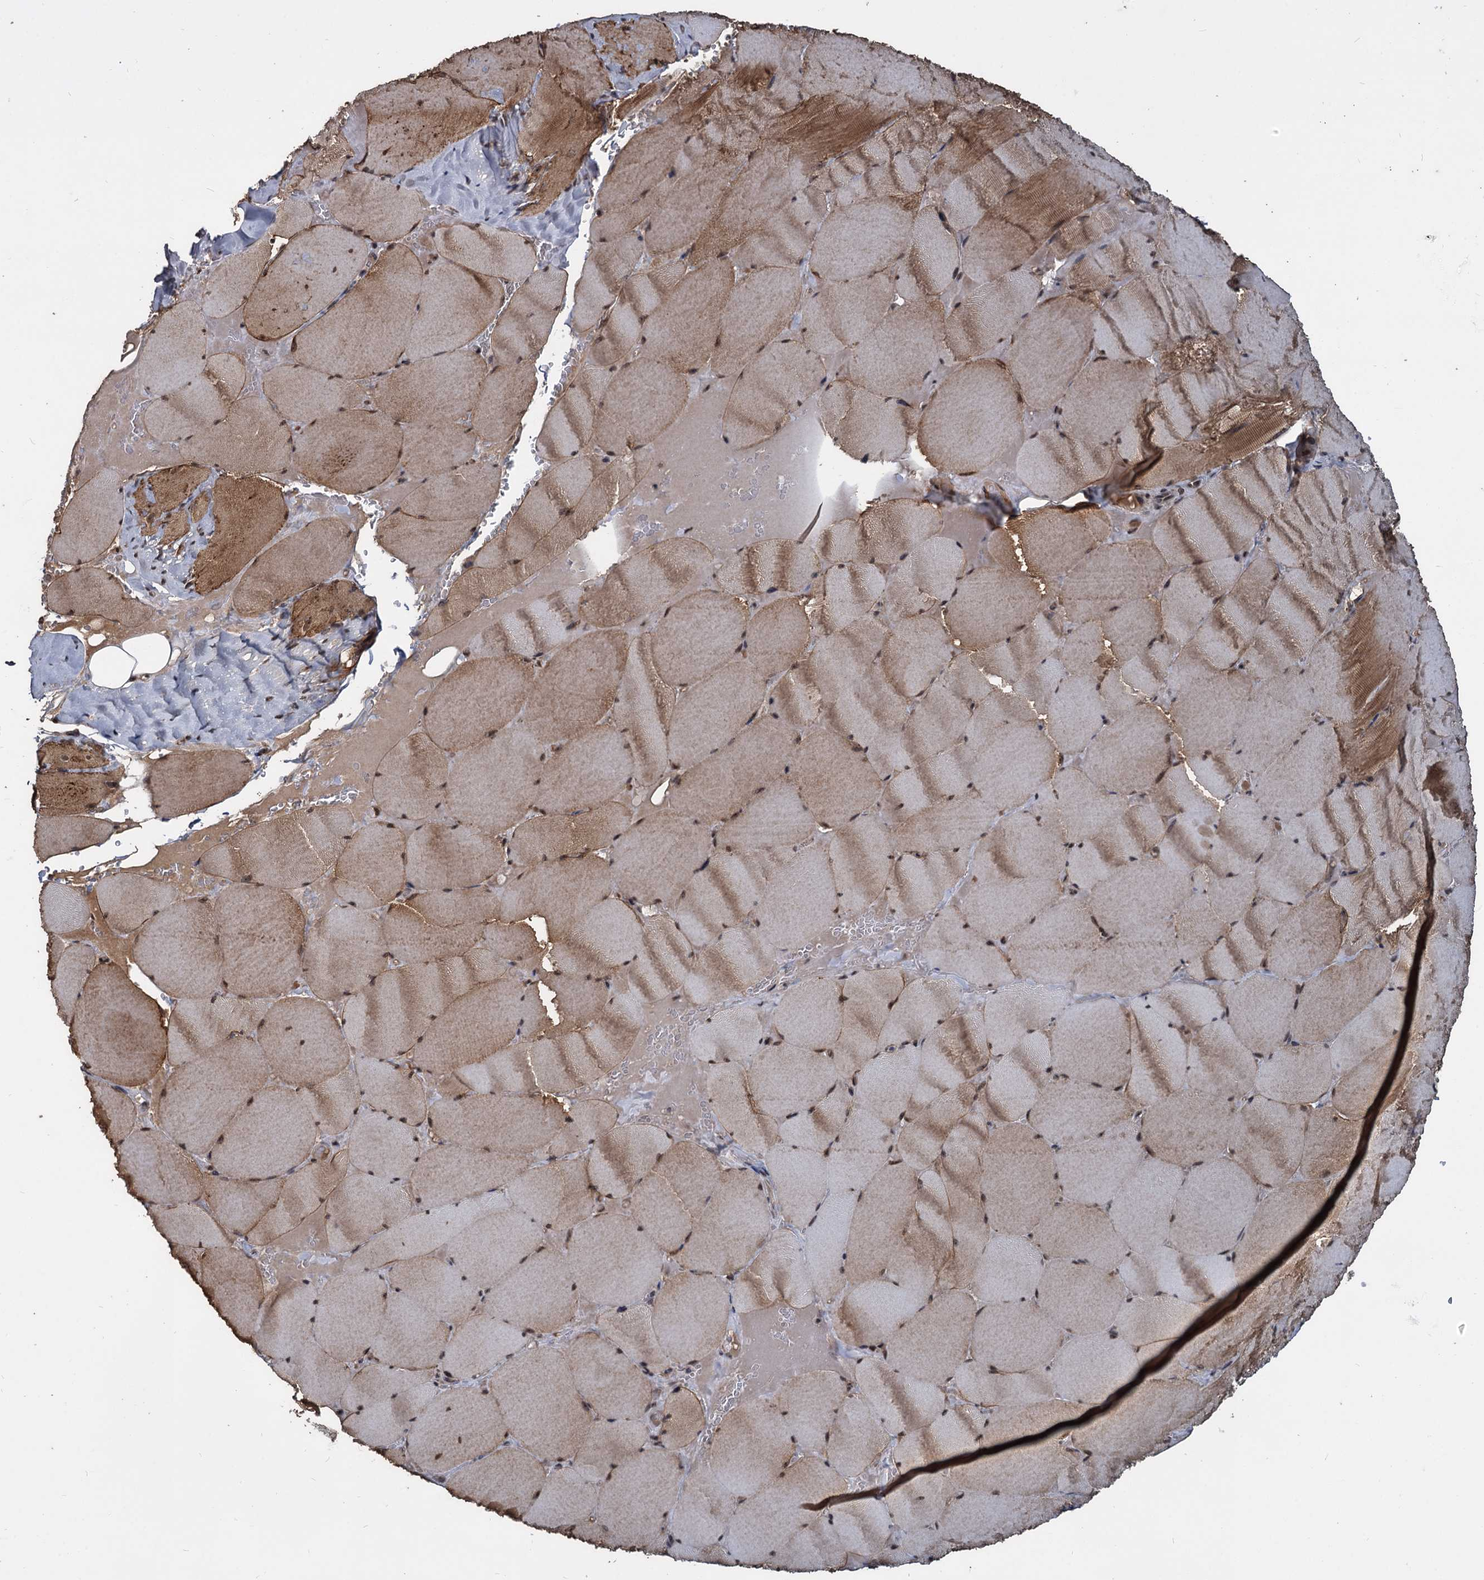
{"staining": {"intensity": "moderate", "quantity": ">75%", "location": "cytoplasmic/membranous,nuclear"}, "tissue": "skeletal muscle", "cell_type": "Myocytes", "image_type": "normal", "snomed": [{"axis": "morphology", "description": "Normal tissue, NOS"}, {"axis": "topography", "description": "Skeletal muscle"}, {"axis": "topography", "description": "Head-Neck"}], "caption": "Unremarkable skeletal muscle displays moderate cytoplasmic/membranous,nuclear staining in approximately >75% of myocytes, visualized by immunohistochemistry. The staining was performed using DAB, with brown indicating positive protein expression. Nuclei are stained blue with hematoxylin.", "gene": "FAM216B", "patient": {"sex": "male", "age": 66}}